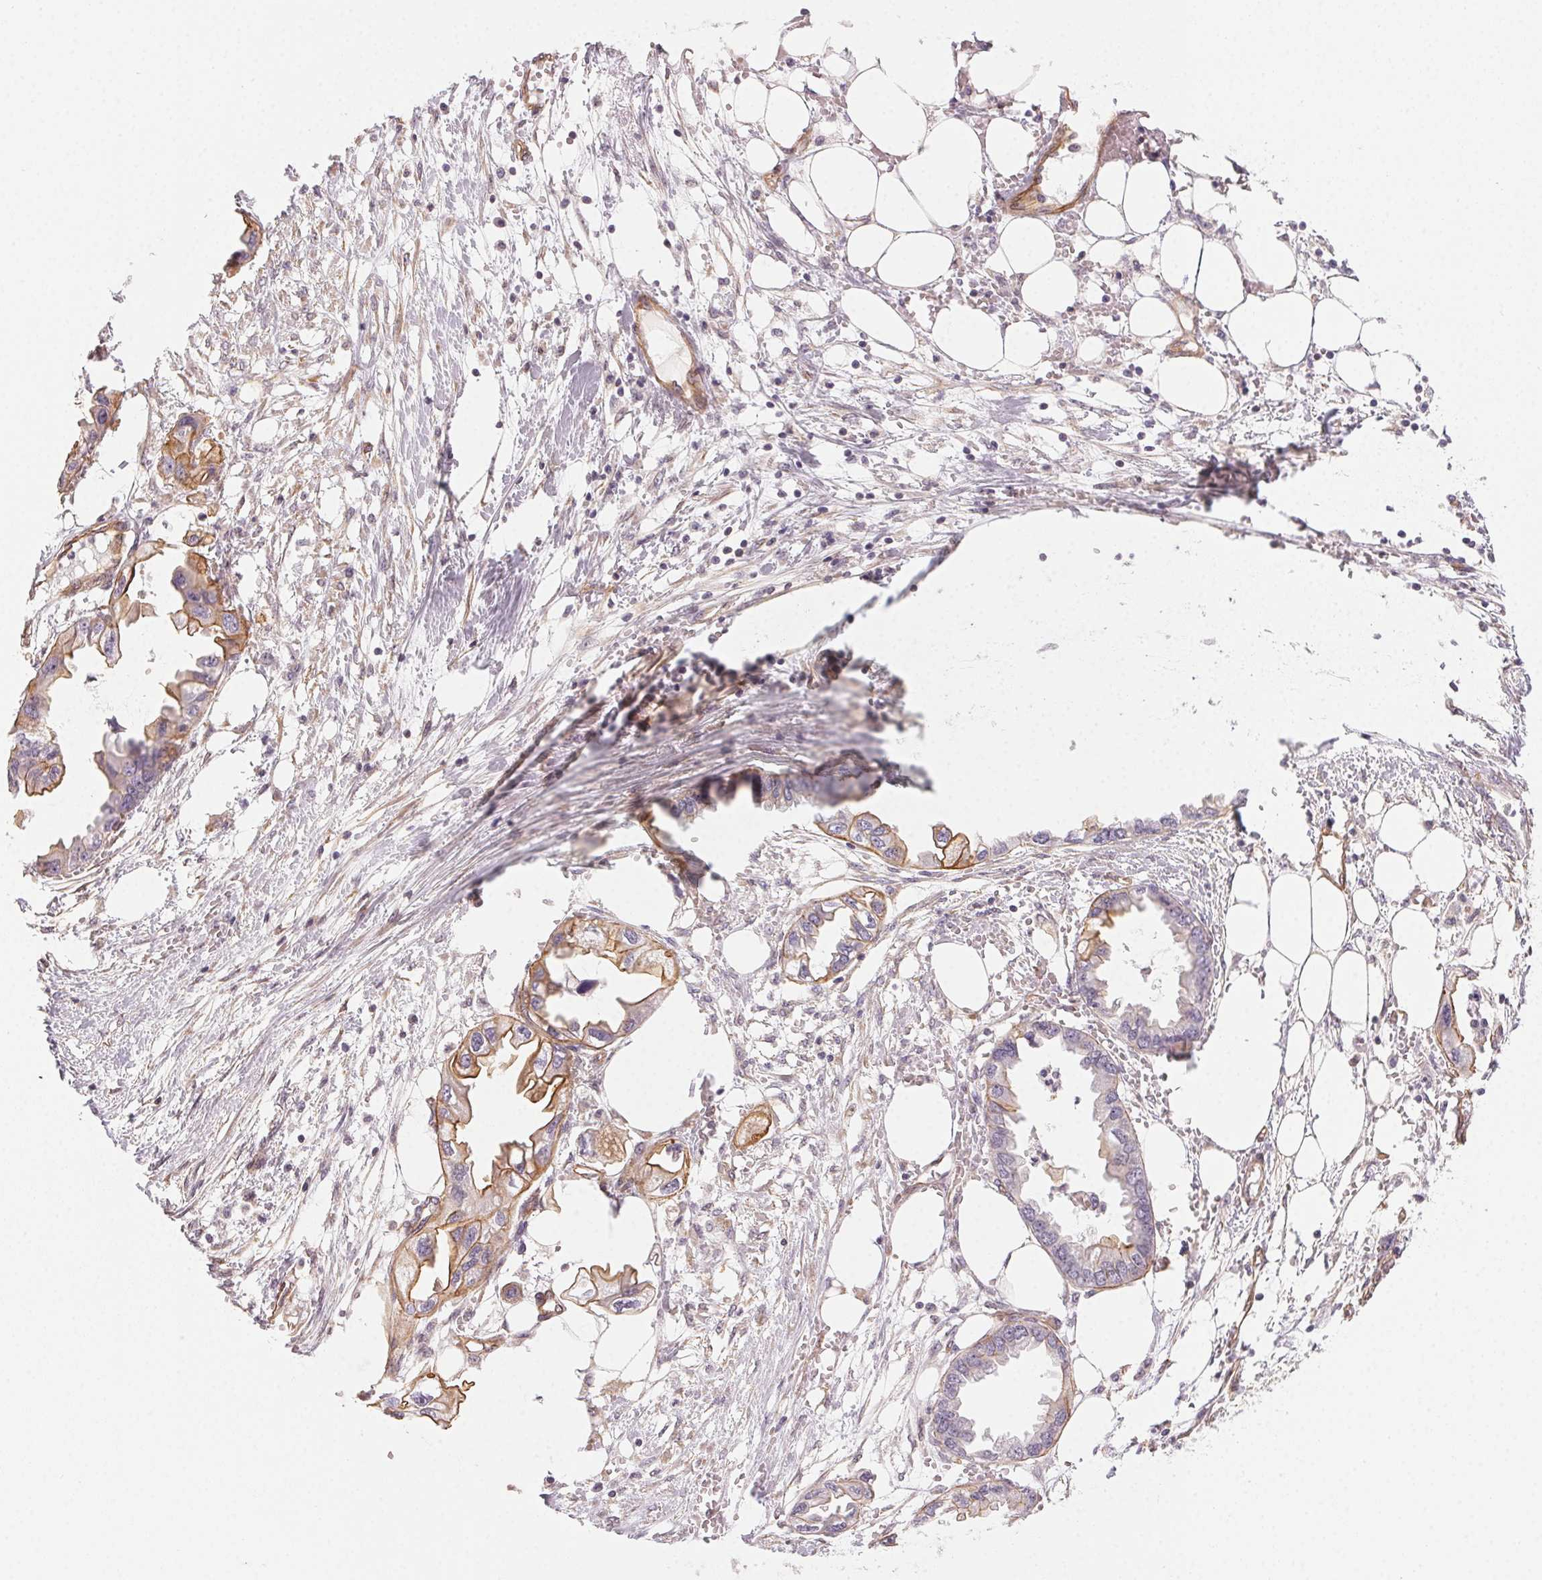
{"staining": {"intensity": "moderate", "quantity": "25%-75%", "location": "cytoplasmic/membranous"}, "tissue": "endometrial cancer", "cell_type": "Tumor cells", "image_type": "cancer", "snomed": [{"axis": "morphology", "description": "Adenocarcinoma, NOS"}, {"axis": "morphology", "description": "Adenocarcinoma, metastatic, NOS"}, {"axis": "topography", "description": "Adipose tissue"}, {"axis": "topography", "description": "Endometrium"}], "caption": "This micrograph demonstrates adenocarcinoma (endometrial) stained with IHC to label a protein in brown. The cytoplasmic/membranous of tumor cells show moderate positivity for the protein. Nuclei are counter-stained blue.", "gene": "PLA2G4F", "patient": {"sex": "female", "age": 67}}